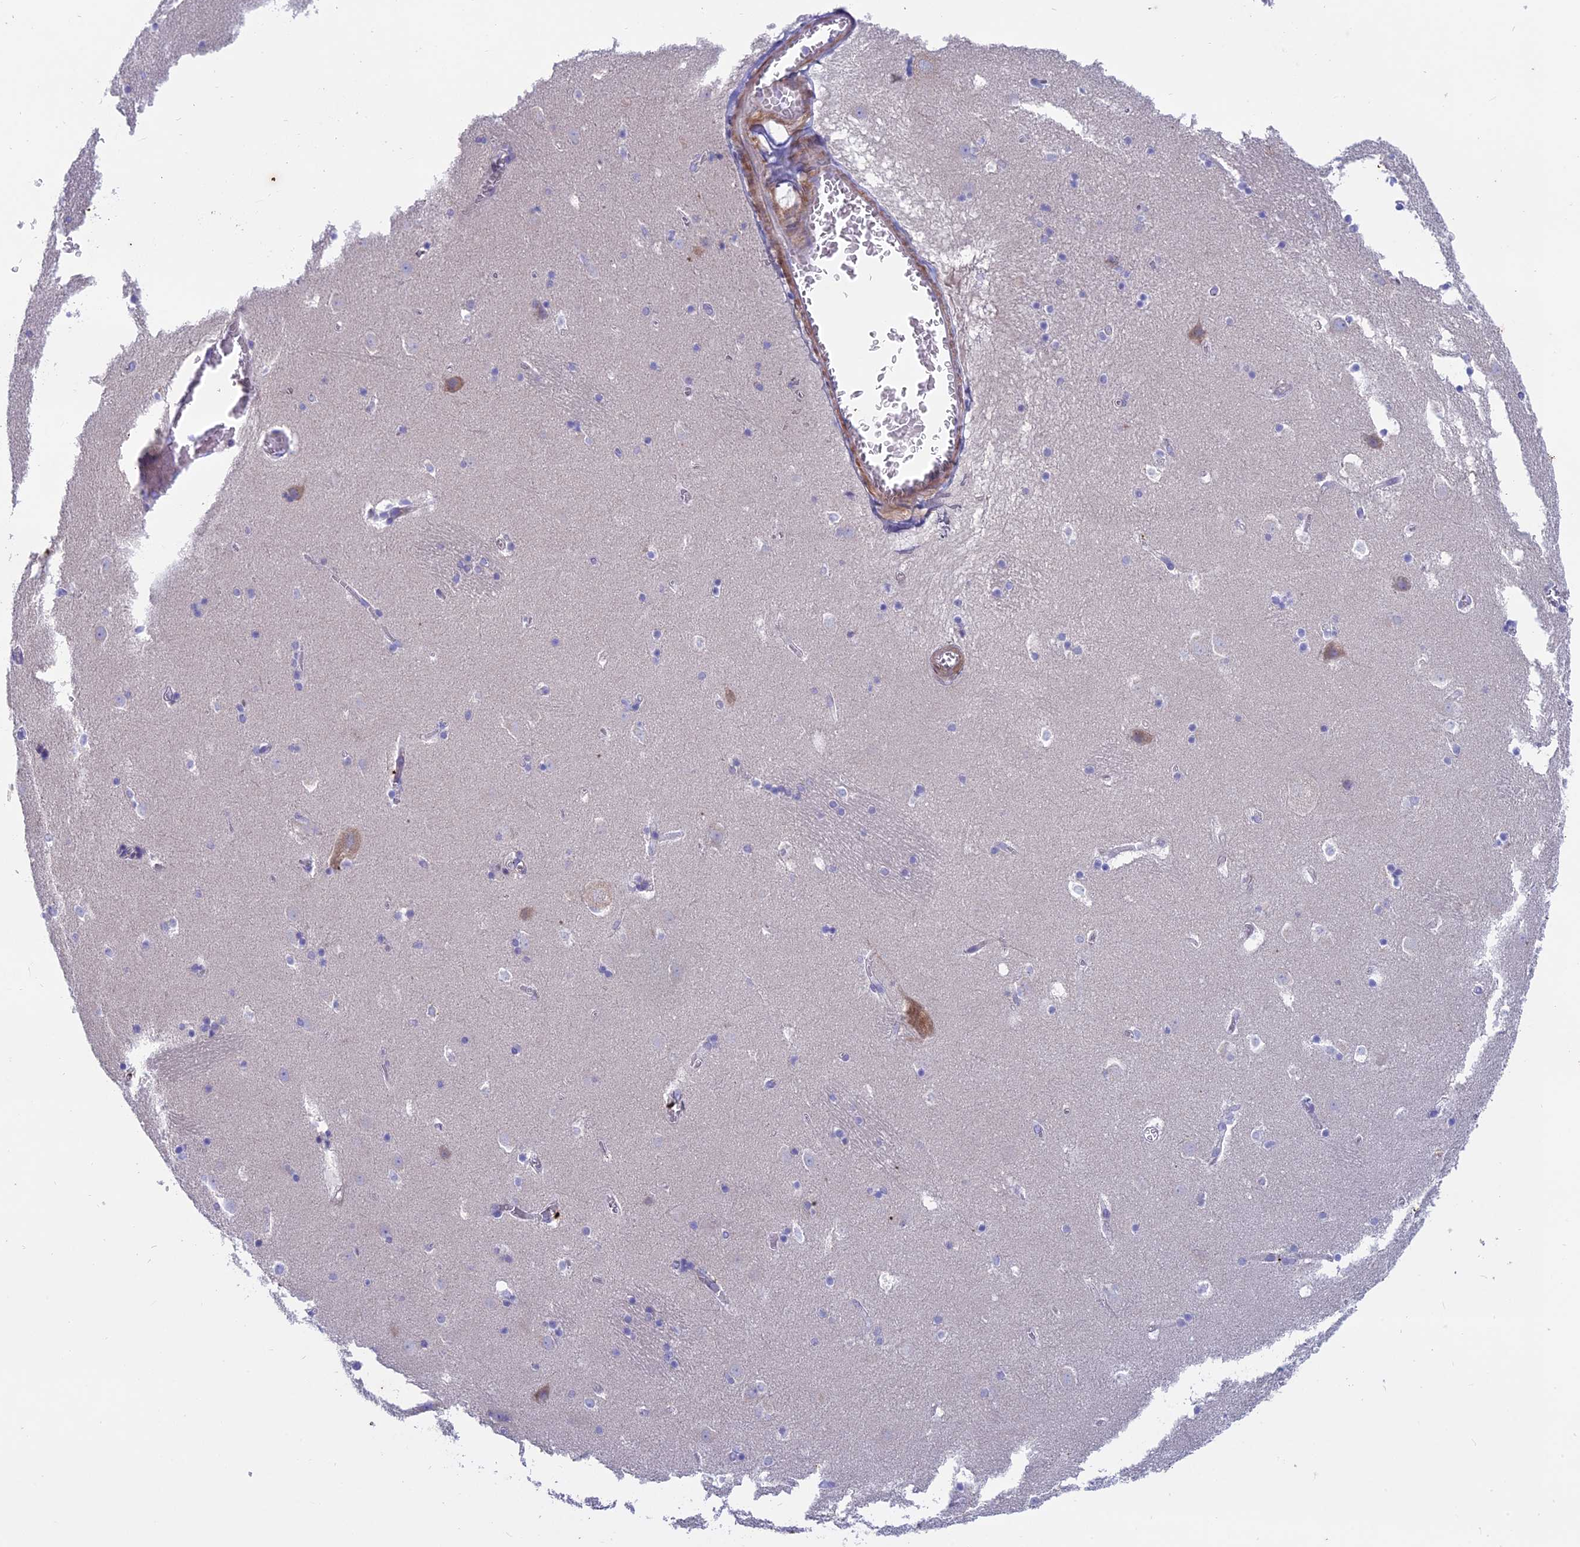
{"staining": {"intensity": "weak", "quantity": "<25%", "location": "cytoplasmic/membranous"}, "tissue": "caudate", "cell_type": "Glial cells", "image_type": "normal", "snomed": [{"axis": "morphology", "description": "Normal tissue, NOS"}, {"axis": "topography", "description": "Lateral ventricle wall"}], "caption": "An image of caudate stained for a protein demonstrates no brown staining in glial cells. (DAB IHC with hematoxylin counter stain).", "gene": "MYO5B", "patient": {"sex": "male", "age": 45}}